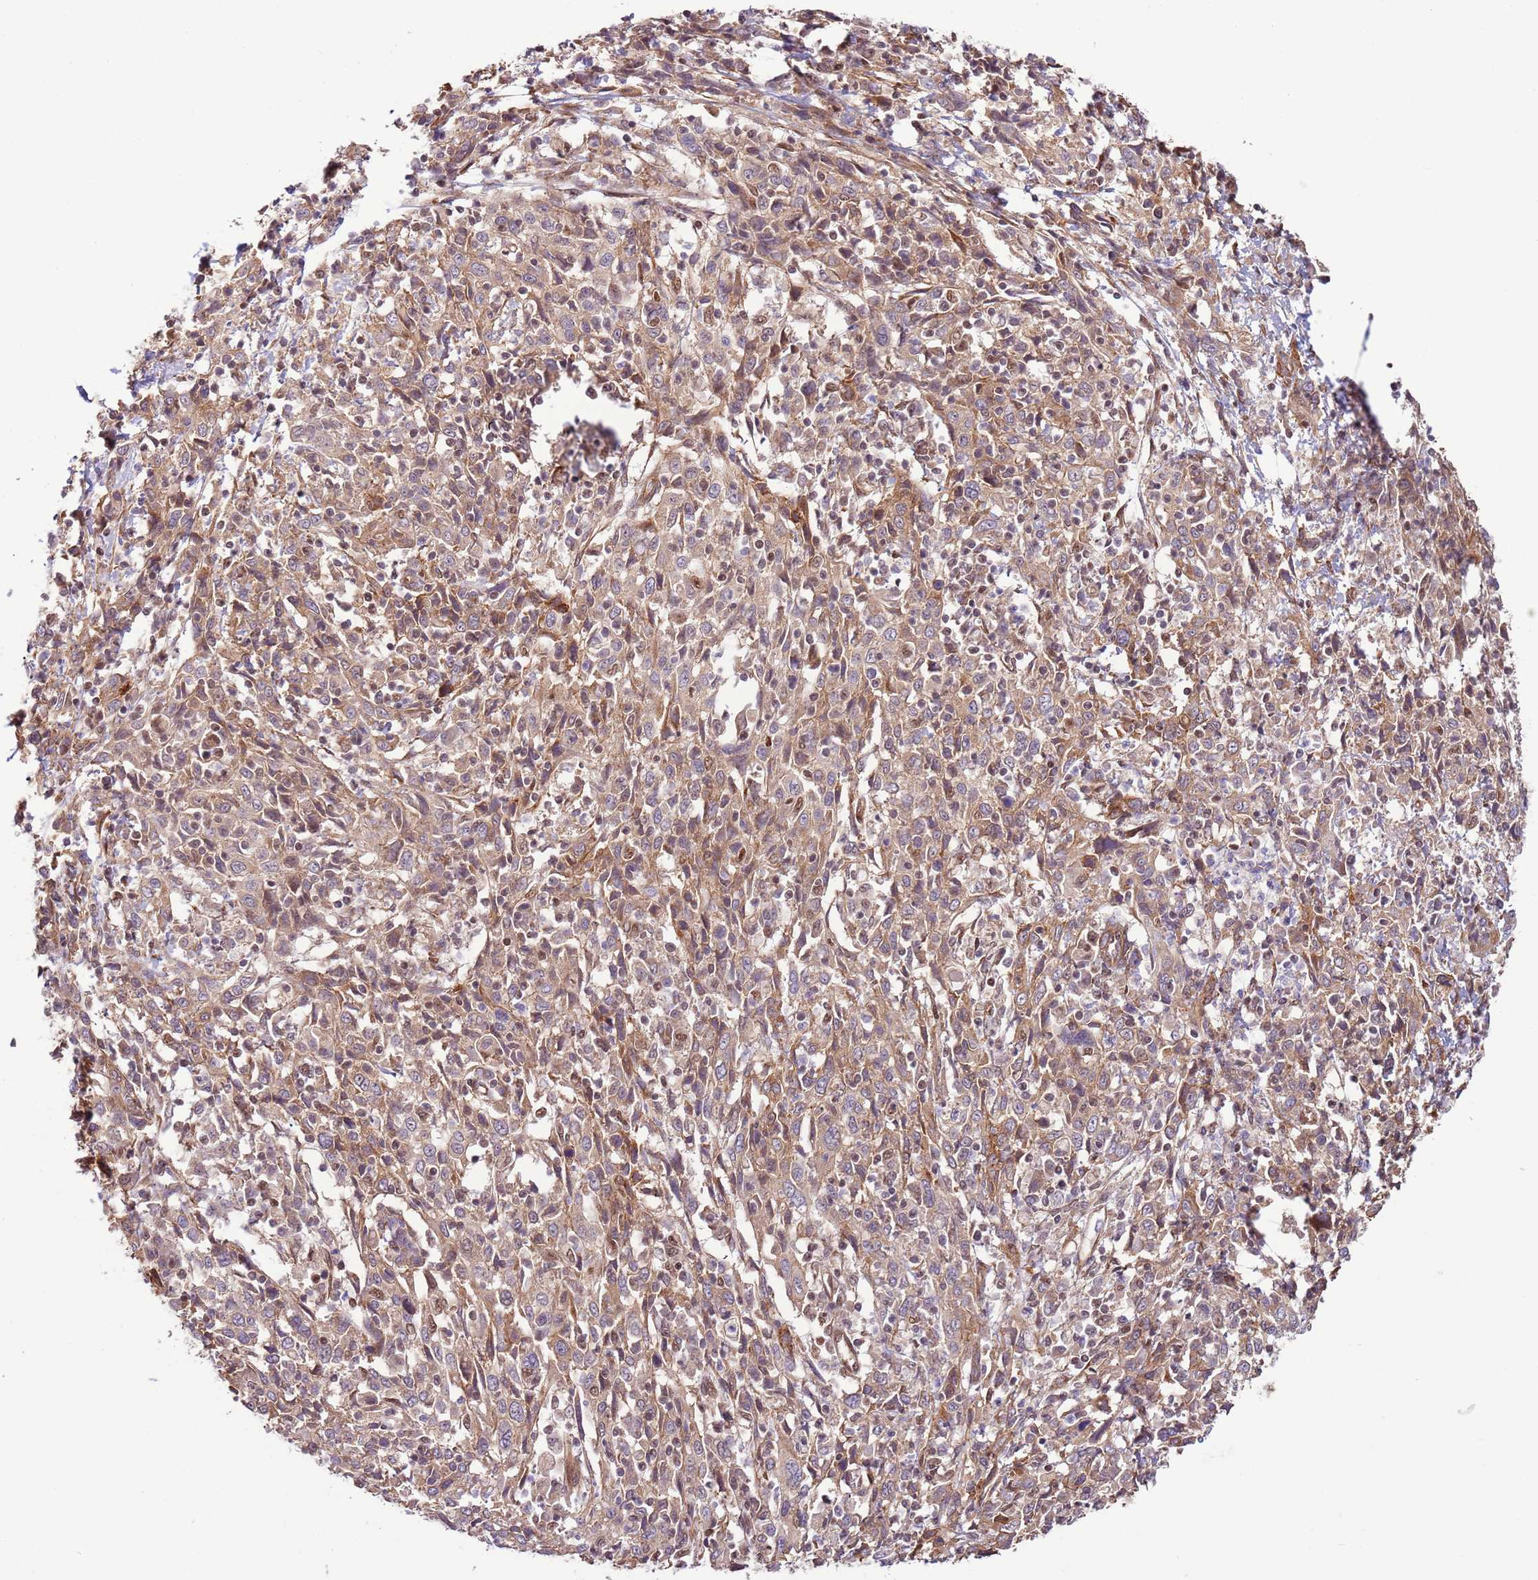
{"staining": {"intensity": "weak", "quantity": ">75%", "location": "cytoplasmic/membranous"}, "tissue": "cervical cancer", "cell_type": "Tumor cells", "image_type": "cancer", "snomed": [{"axis": "morphology", "description": "Squamous cell carcinoma, NOS"}, {"axis": "topography", "description": "Cervix"}], "caption": "Cervical squamous cell carcinoma stained with a brown dye exhibits weak cytoplasmic/membranous positive expression in about >75% of tumor cells.", "gene": "DCAF4", "patient": {"sex": "female", "age": 46}}